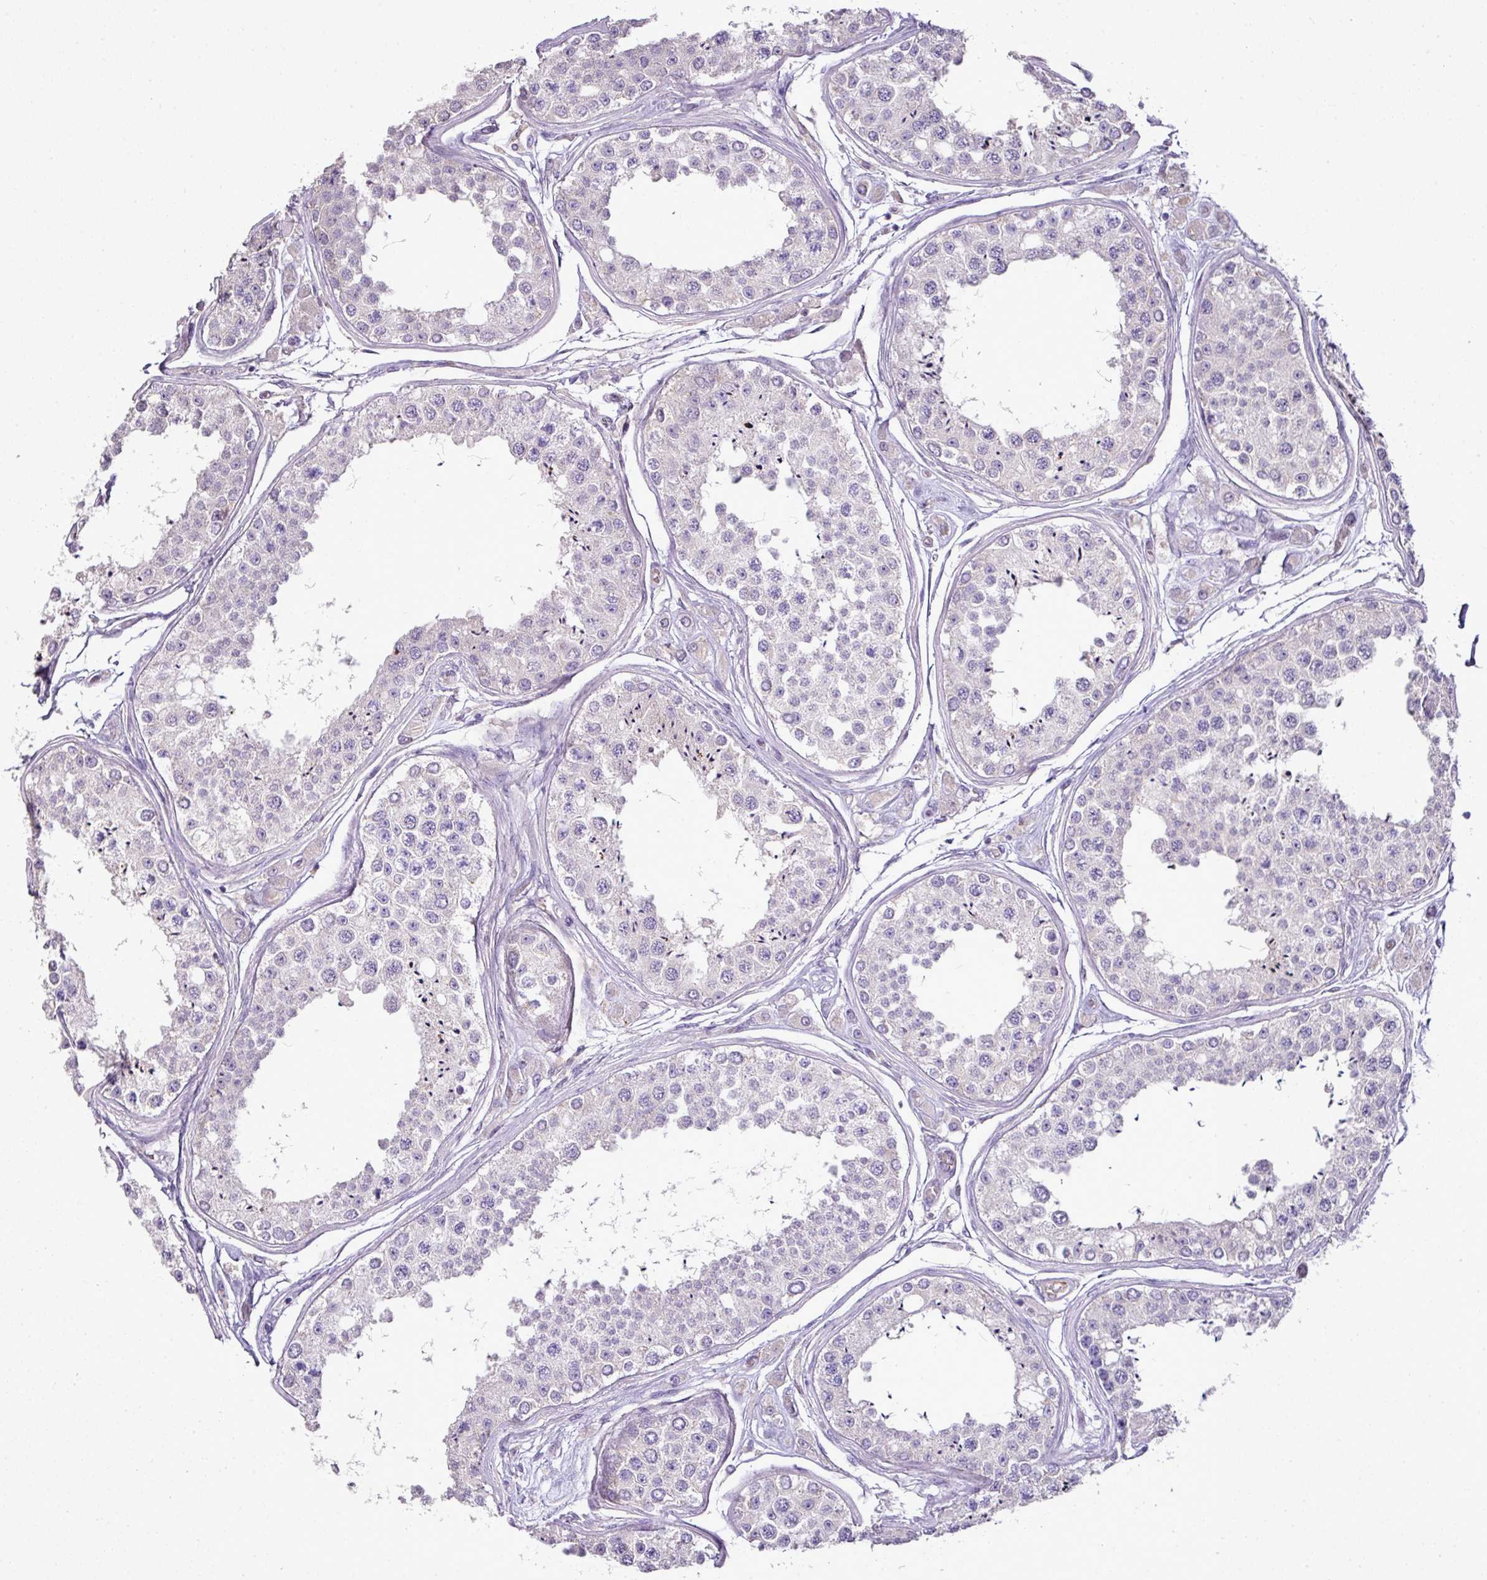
{"staining": {"intensity": "moderate", "quantity": "<25%", "location": "cytoplasmic/membranous"}, "tissue": "testis", "cell_type": "Cells in seminiferous ducts", "image_type": "normal", "snomed": [{"axis": "morphology", "description": "Normal tissue, NOS"}, {"axis": "topography", "description": "Testis"}], "caption": "Cells in seminiferous ducts display low levels of moderate cytoplasmic/membranous staining in about <25% of cells in benign testis.", "gene": "BRINP2", "patient": {"sex": "male", "age": 25}}